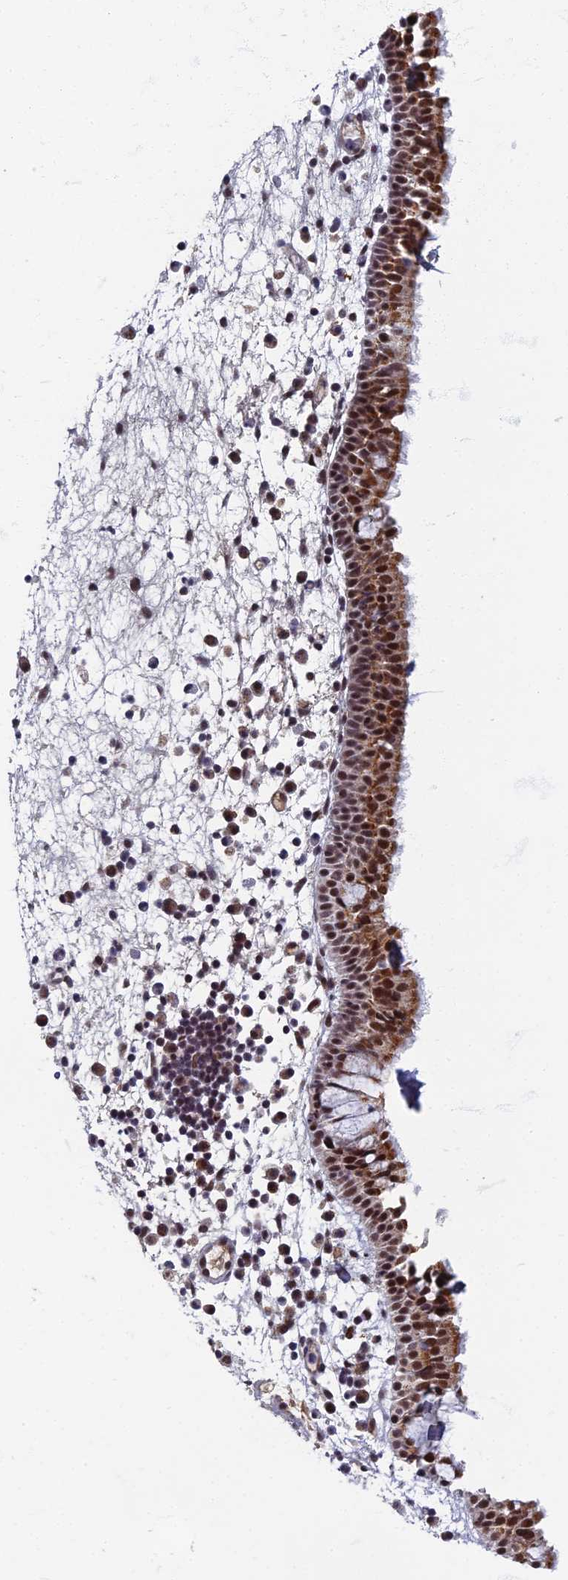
{"staining": {"intensity": "moderate", "quantity": ">75%", "location": "cytoplasmic/membranous,nuclear"}, "tissue": "nasopharynx", "cell_type": "Respiratory epithelial cells", "image_type": "normal", "snomed": [{"axis": "morphology", "description": "Normal tissue, NOS"}, {"axis": "morphology", "description": "Inflammation, NOS"}, {"axis": "morphology", "description": "Malignant melanoma, Metastatic site"}, {"axis": "topography", "description": "Nasopharynx"}], "caption": "Protein expression analysis of benign human nasopharynx reveals moderate cytoplasmic/membranous,nuclear staining in approximately >75% of respiratory epithelial cells. Using DAB (3,3'-diaminobenzidine) (brown) and hematoxylin (blue) stains, captured at high magnification using brightfield microscopy.", "gene": "TAF13", "patient": {"sex": "male", "age": 70}}